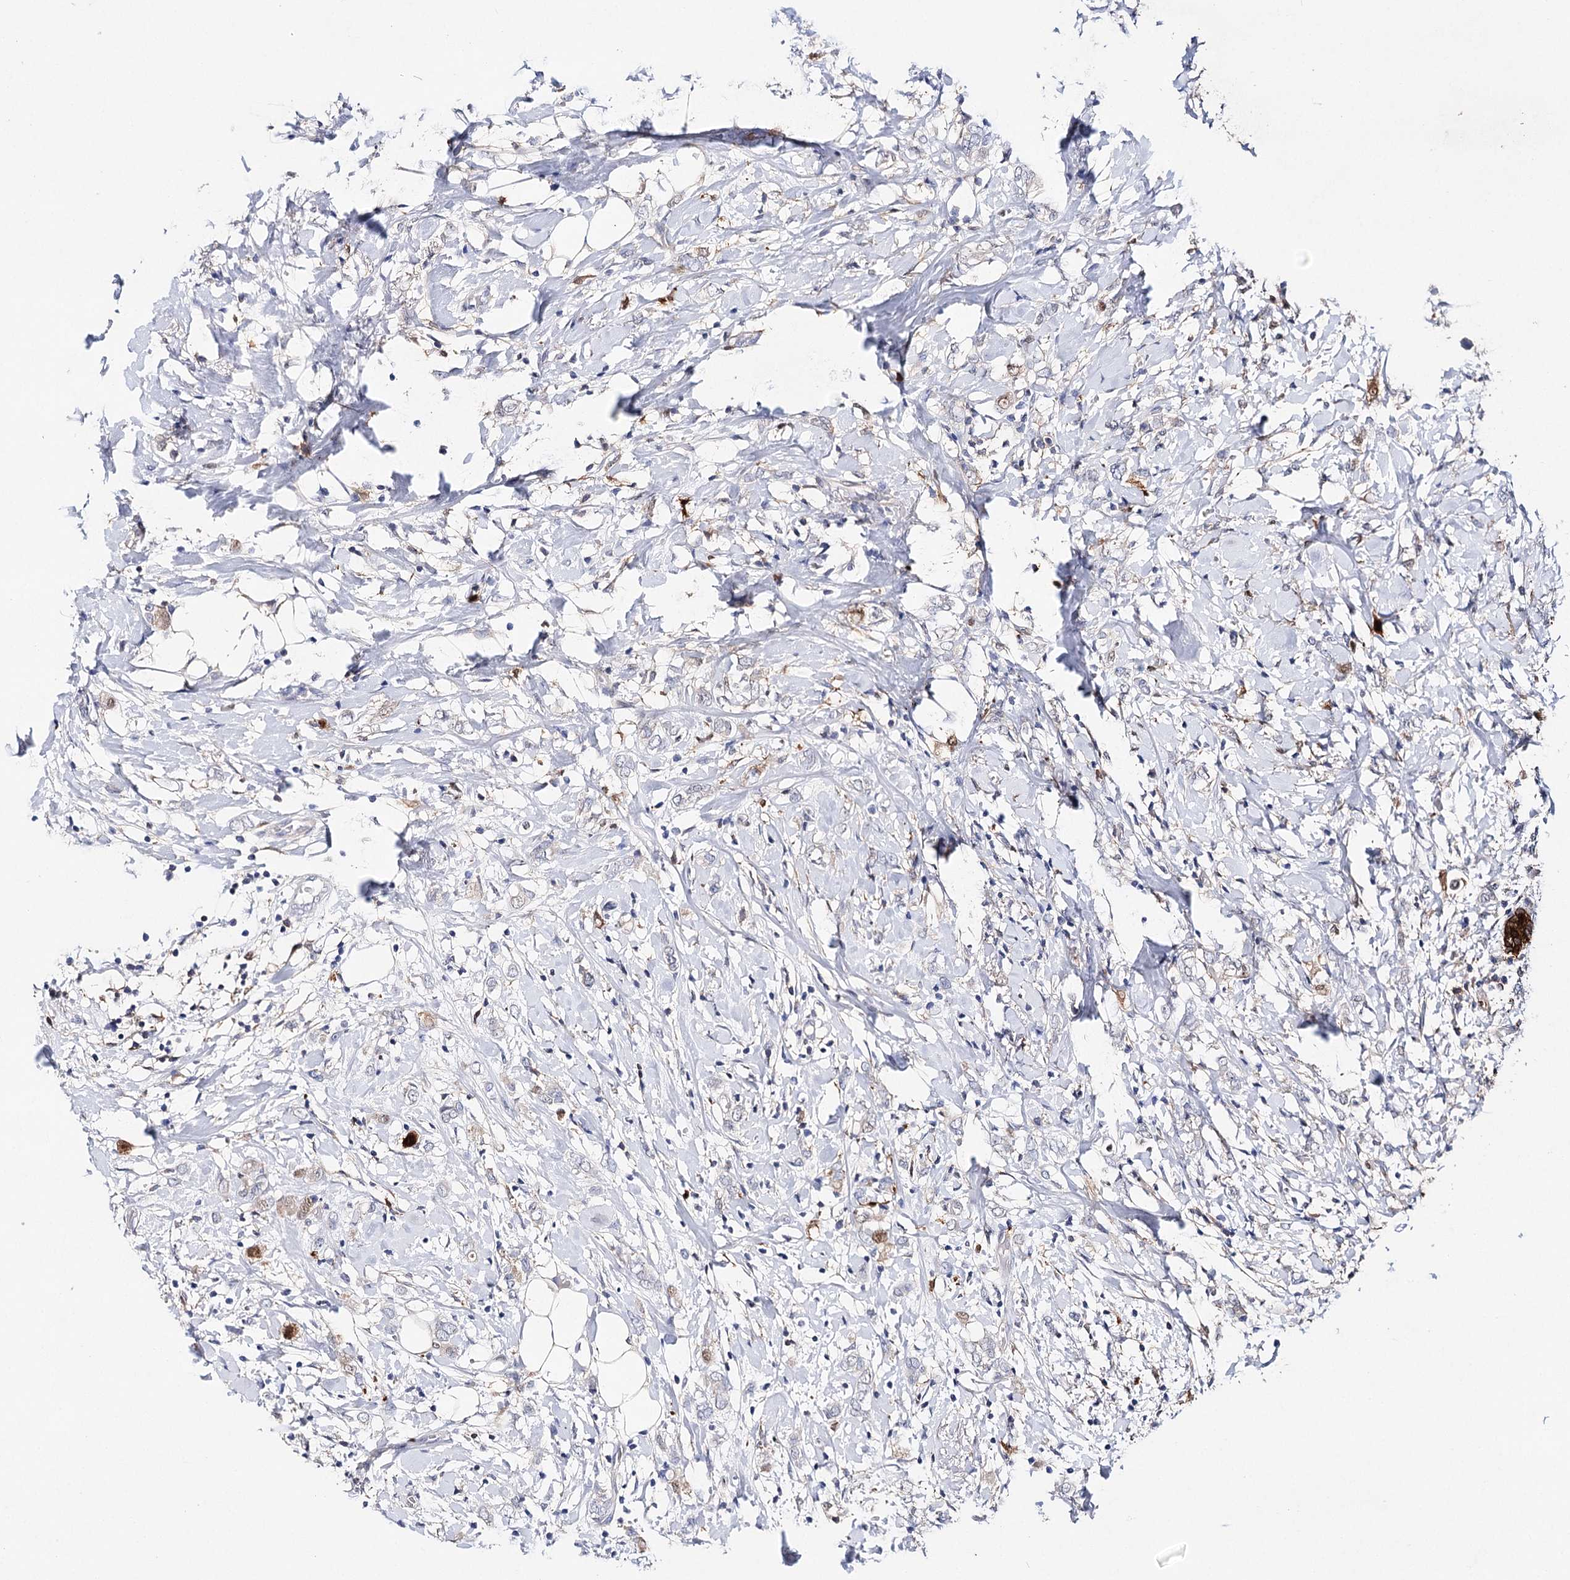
{"staining": {"intensity": "weak", "quantity": "<25%", "location": "cytoplasmic/membranous"}, "tissue": "breast cancer", "cell_type": "Tumor cells", "image_type": "cancer", "snomed": [{"axis": "morphology", "description": "Normal tissue, NOS"}, {"axis": "morphology", "description": "Lobular carcinoma"}, {"axis": "topography", "description": "Breast"}], "caption": "Breast lobular carcinoma stained for a protein using immunohistochemistry (IHC) shows no staining tumor cells.", "gene": "CFAP46", "patient": {"sex": "female", "age": 47}}